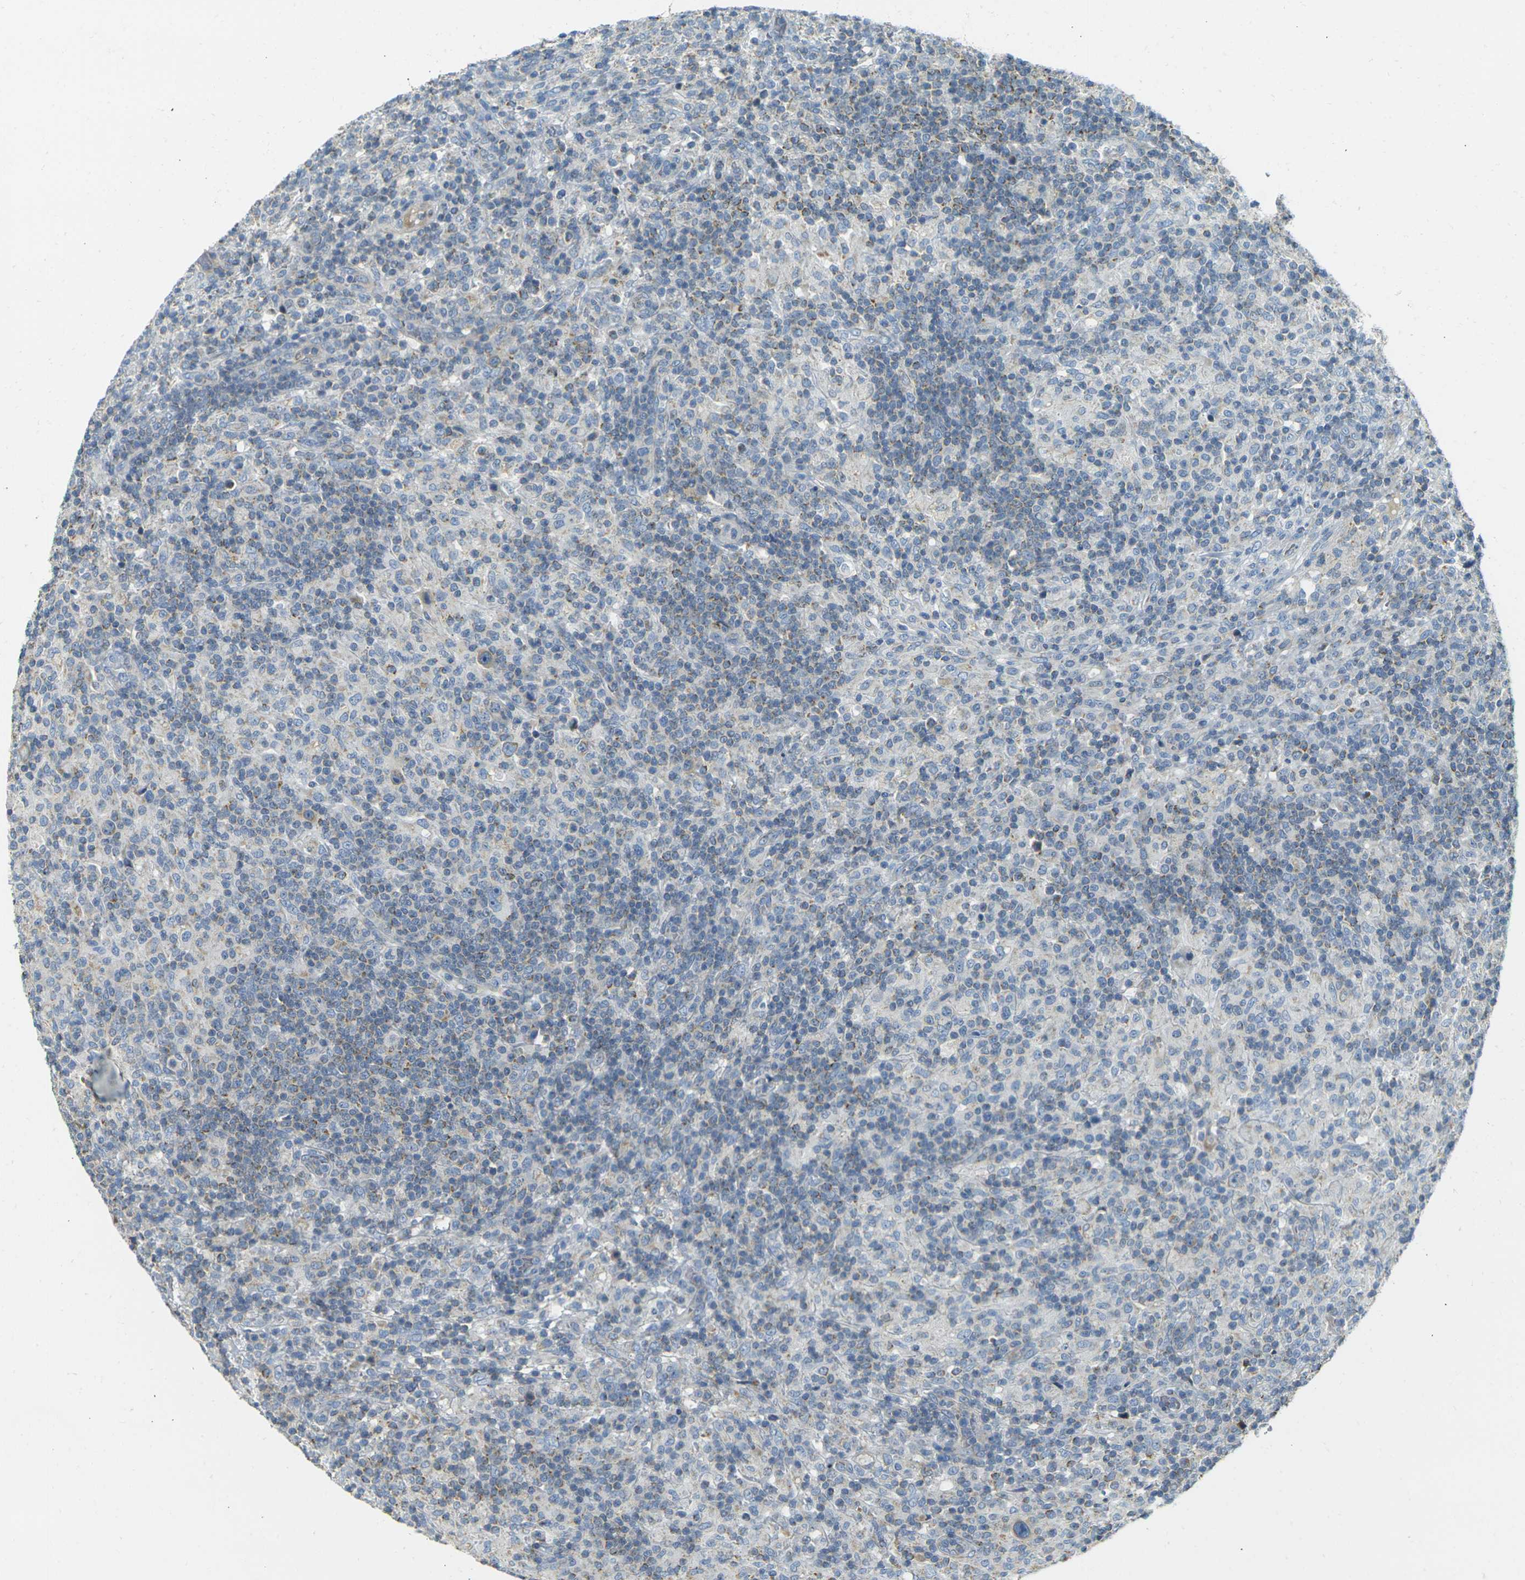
{"staining": {"intensity": "weak", "quantity": "25%-75%", "location": "cytoplasmic/membranous"}, "tissue": "lymphoma", "cell_type": "Tumor cells", "image_type": "cancer", "snomed": [{"axis": "morphology", "description": "Hodgkin's disease, NOS"}, {"axis": "topography", "description": "Lymph node"}], "caption": "Approximately 25%-75% of tumor cells in Hodgkin's disease display weak cytoplasmic/membranous protein staining as visualized by brown immunohistochemical staining.", "gene": "PARD6B", "patient": {"sex": "male", "age": 70}}